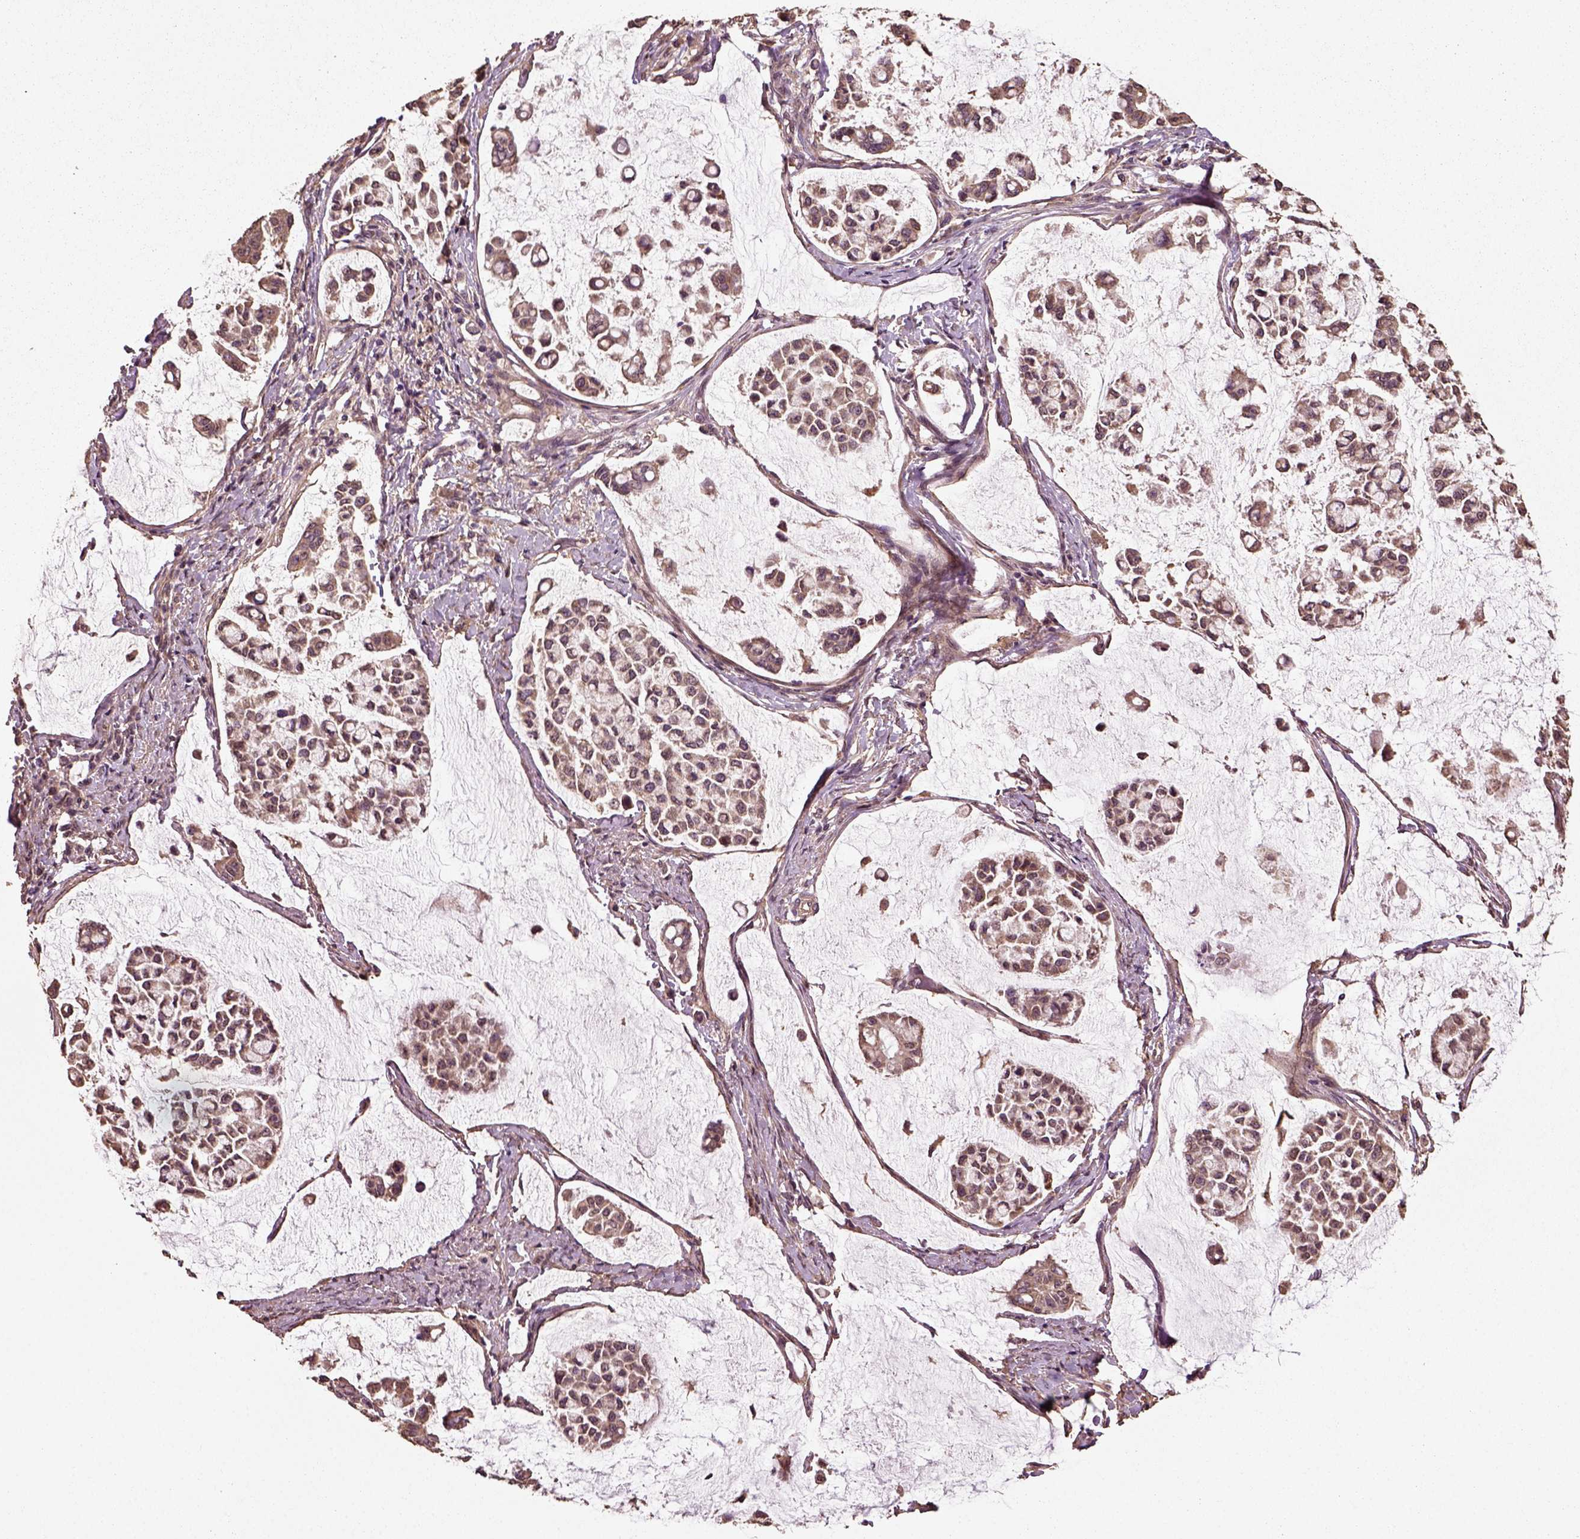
{"staining": {"intensity": "moderate", "quantity": ">75%", "location": "cytoplasmic/membranous"}, "tissue": "stomach cancer", "cell_type": "Tumor cells", "image_type": "cancer", "snomed": [{"axis": "morphology", "description": "Adenocarcinoma, NOS"}, {"axis": "topography", "description": "Stomach"}], "caption": "Protein positivity by immunohistochemistry (IHC) exhibits moderate cytoplasmic/membranous expression in about >75% of tumor cells in stomach adenocarcinoma.", "gene": "ERV3-1", "patient": {"sex": "male", "age": 82}}